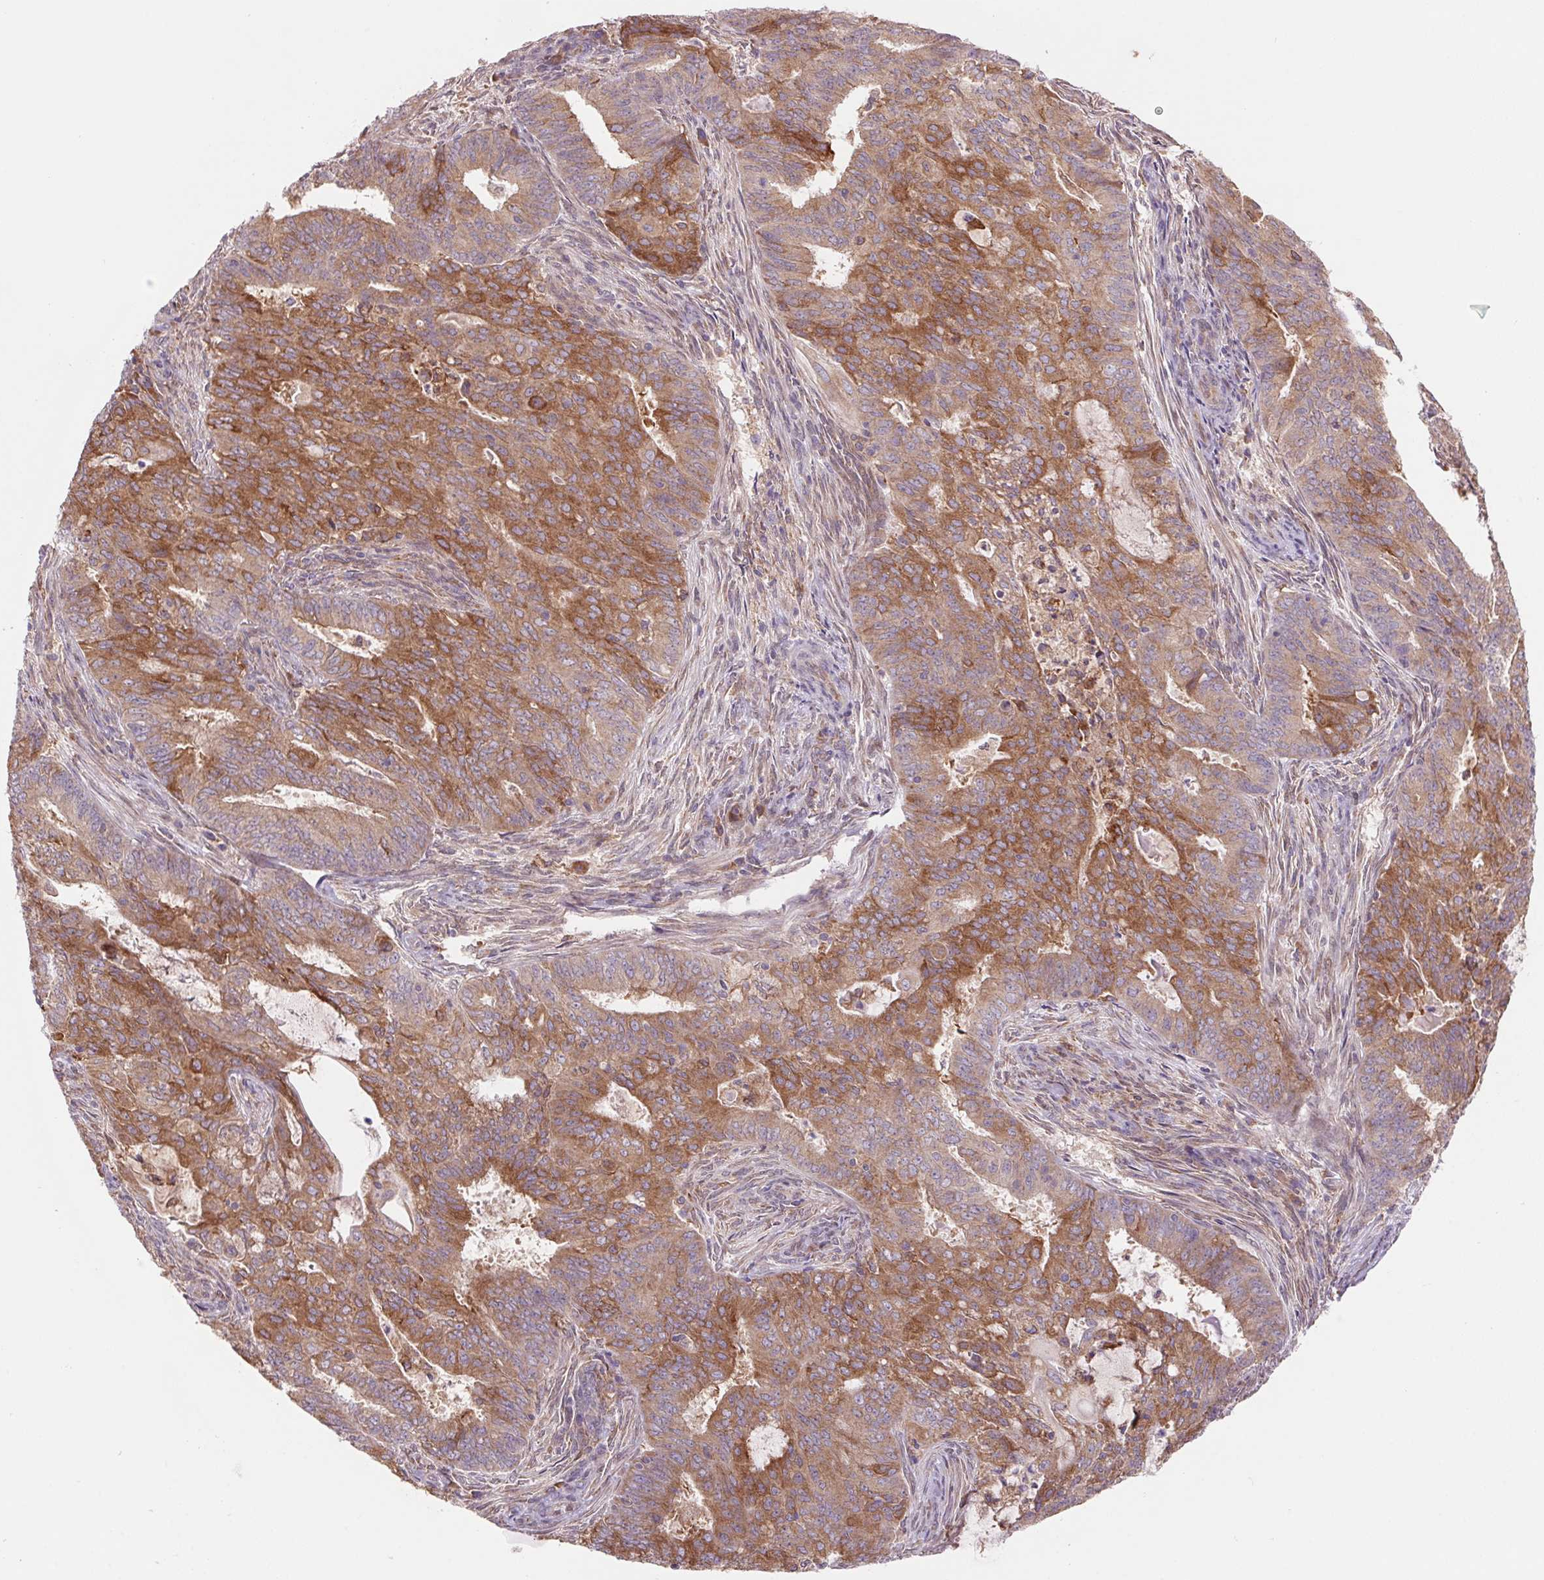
{"staining": {"intensity": "moderate", "quantity": "25%-75%", "location": "cytoplasmic/membranous"}, "tissue": "endometrial cancer", "cell_type": "Tumor cells", "image_type": "cancer", "snomed": [{"axis": "morphology", "description": "Adenocarcinoma, NOS"}, {"axis": "topography", "description": "Endometrium"}], "caption": "IHC of human endometrial cancer demonstrates medium levels of moderate cytoplasmic/membranous positivity in about 25%-75% of tumor cells.", "gene": "KLHL20", "patient": {"sex": "female", "age": 62}}